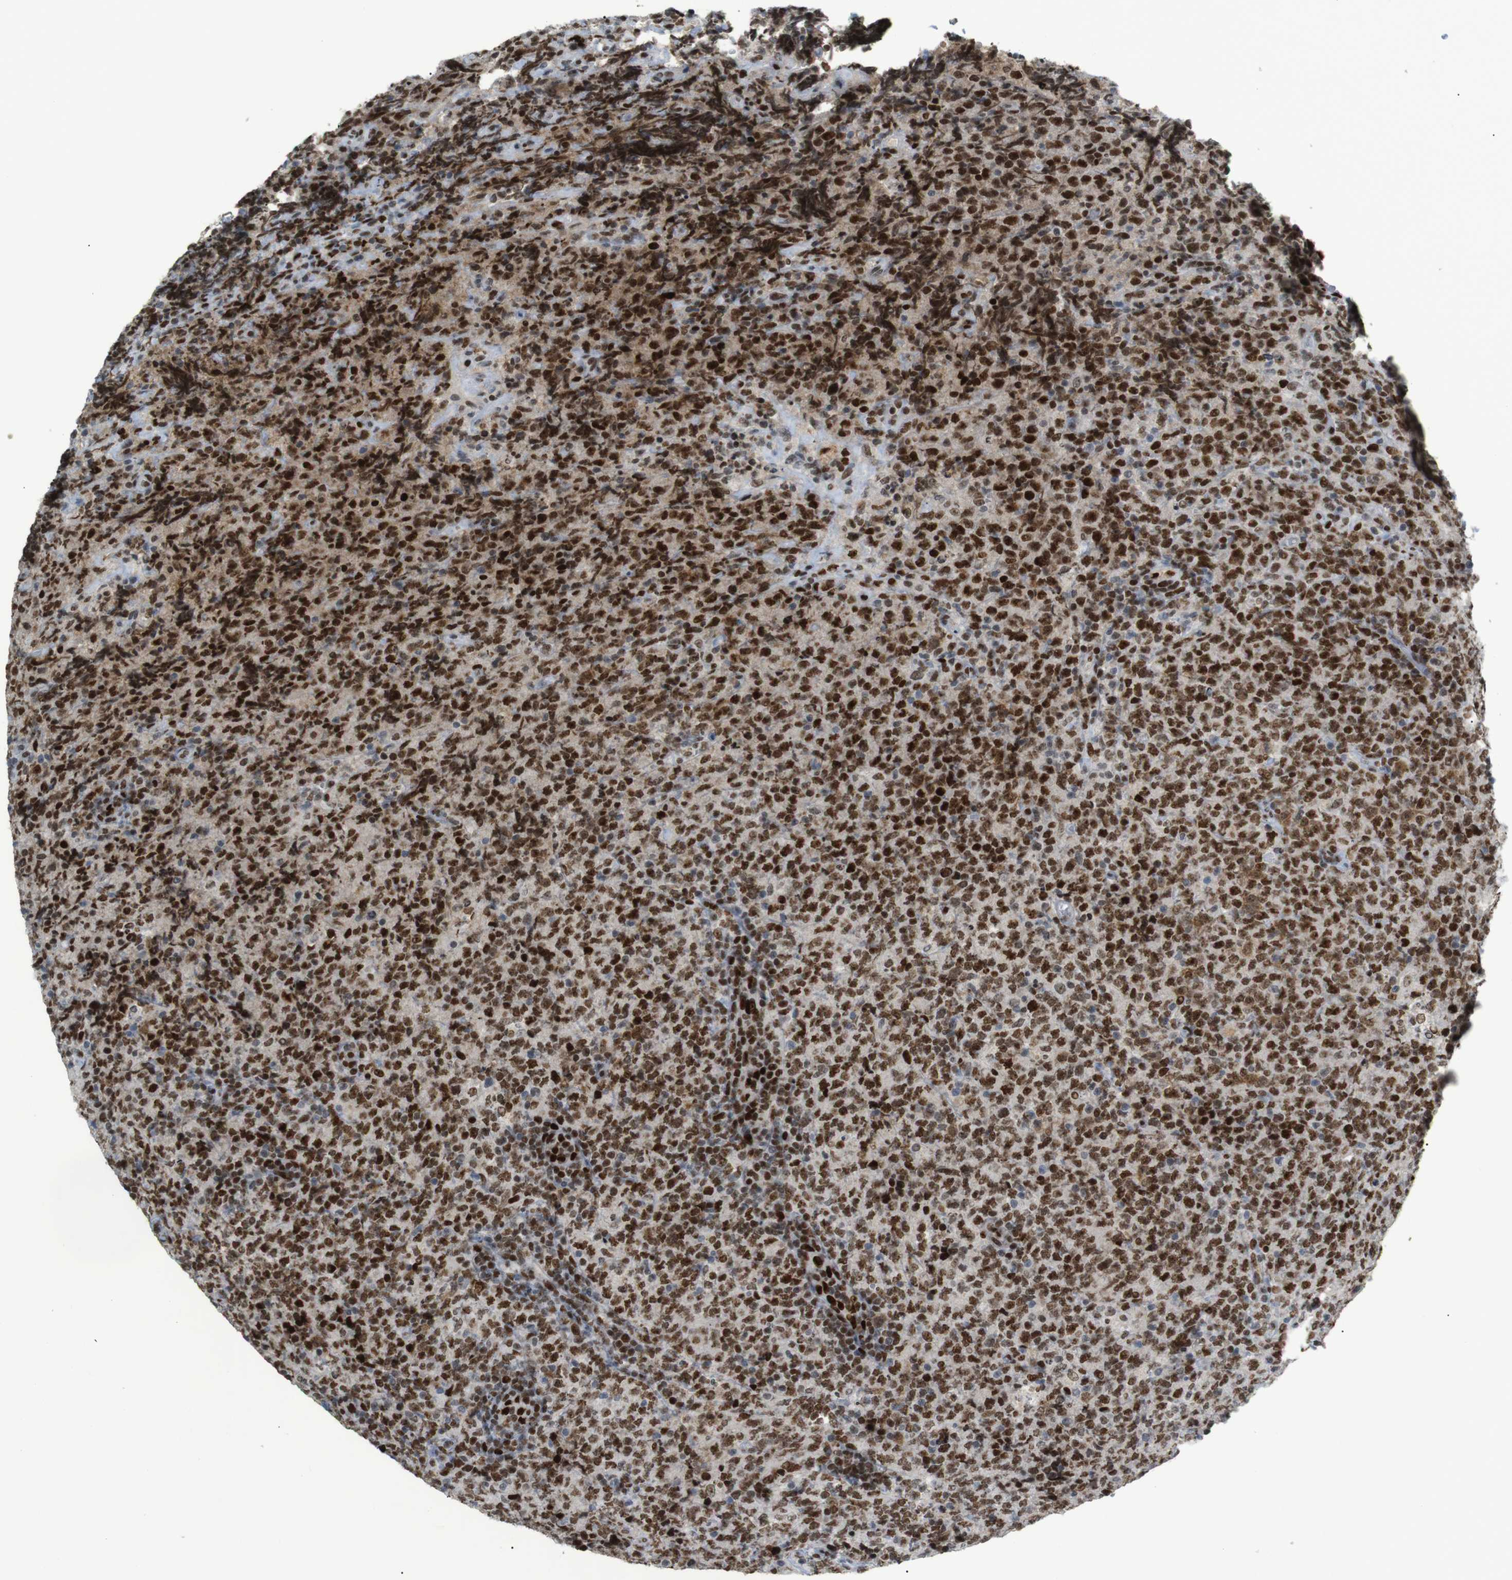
{"staining": {"intensity": "strong", "quantity": ">75%", "location": "cytoplasmic/membranous,nuclear"}, "tissue": "lymphoma", "cell_type": "Tumor cells", "image_type": "cancer", "snomed": [{"axis": "morphology", "description": "Malignant lymphoma, non-Hodgkin's type, High grade"}, {"axis": "topography", "description": "Tonsil"}], "caption": "Protein staining demonstrates strong cytoplasmic/membranous and nuclear expression in approximately >75% of tumor cells in lymphoma. Nuclei are stained in blue.", "gene": "RIOX2", "patient": {"sex": "female", "age": 36}}